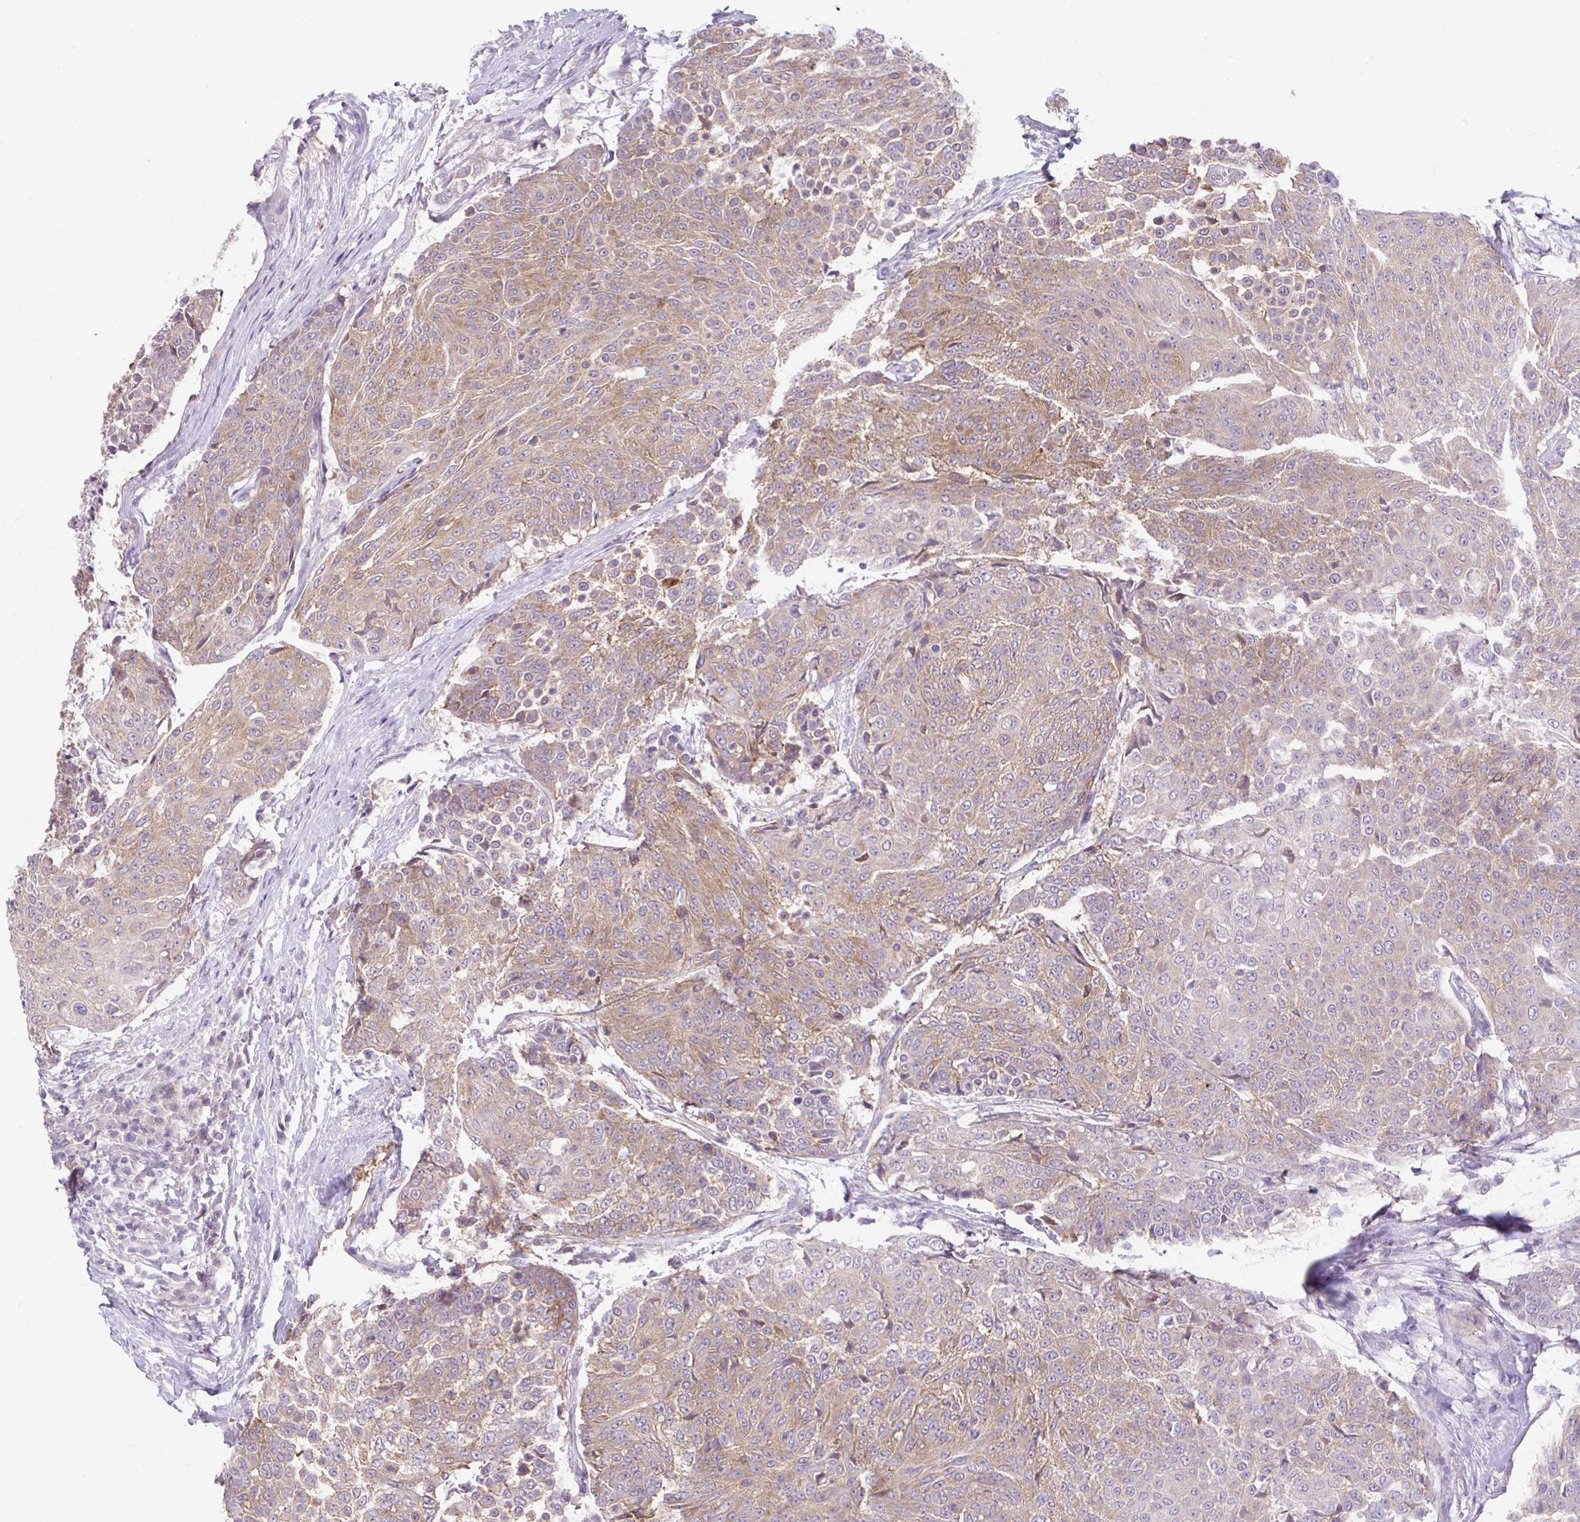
{"staining": {"intensity": "moderate", "quantity": "25%-75%", "location": "cytoplasmic/membranous"}, "tissue": "urothelial cancer", "cell_type": "Tumor cells", "image_type": "cancer", "snomed": [{"axis": "morphology", "description": "Urothelial carcinoma, High grade"}, {"axis": "topography", "description": "Urinary bladder"}], "caption": "High-grade urothelial carcinoma was stained to show a protein in brown. There is medium levels of moderate cytoplasmic/membranous staining in about 25%-75% of tumor cells.", "gene": "RALBP1", "patient": {"sex": "female", "age": 63}}